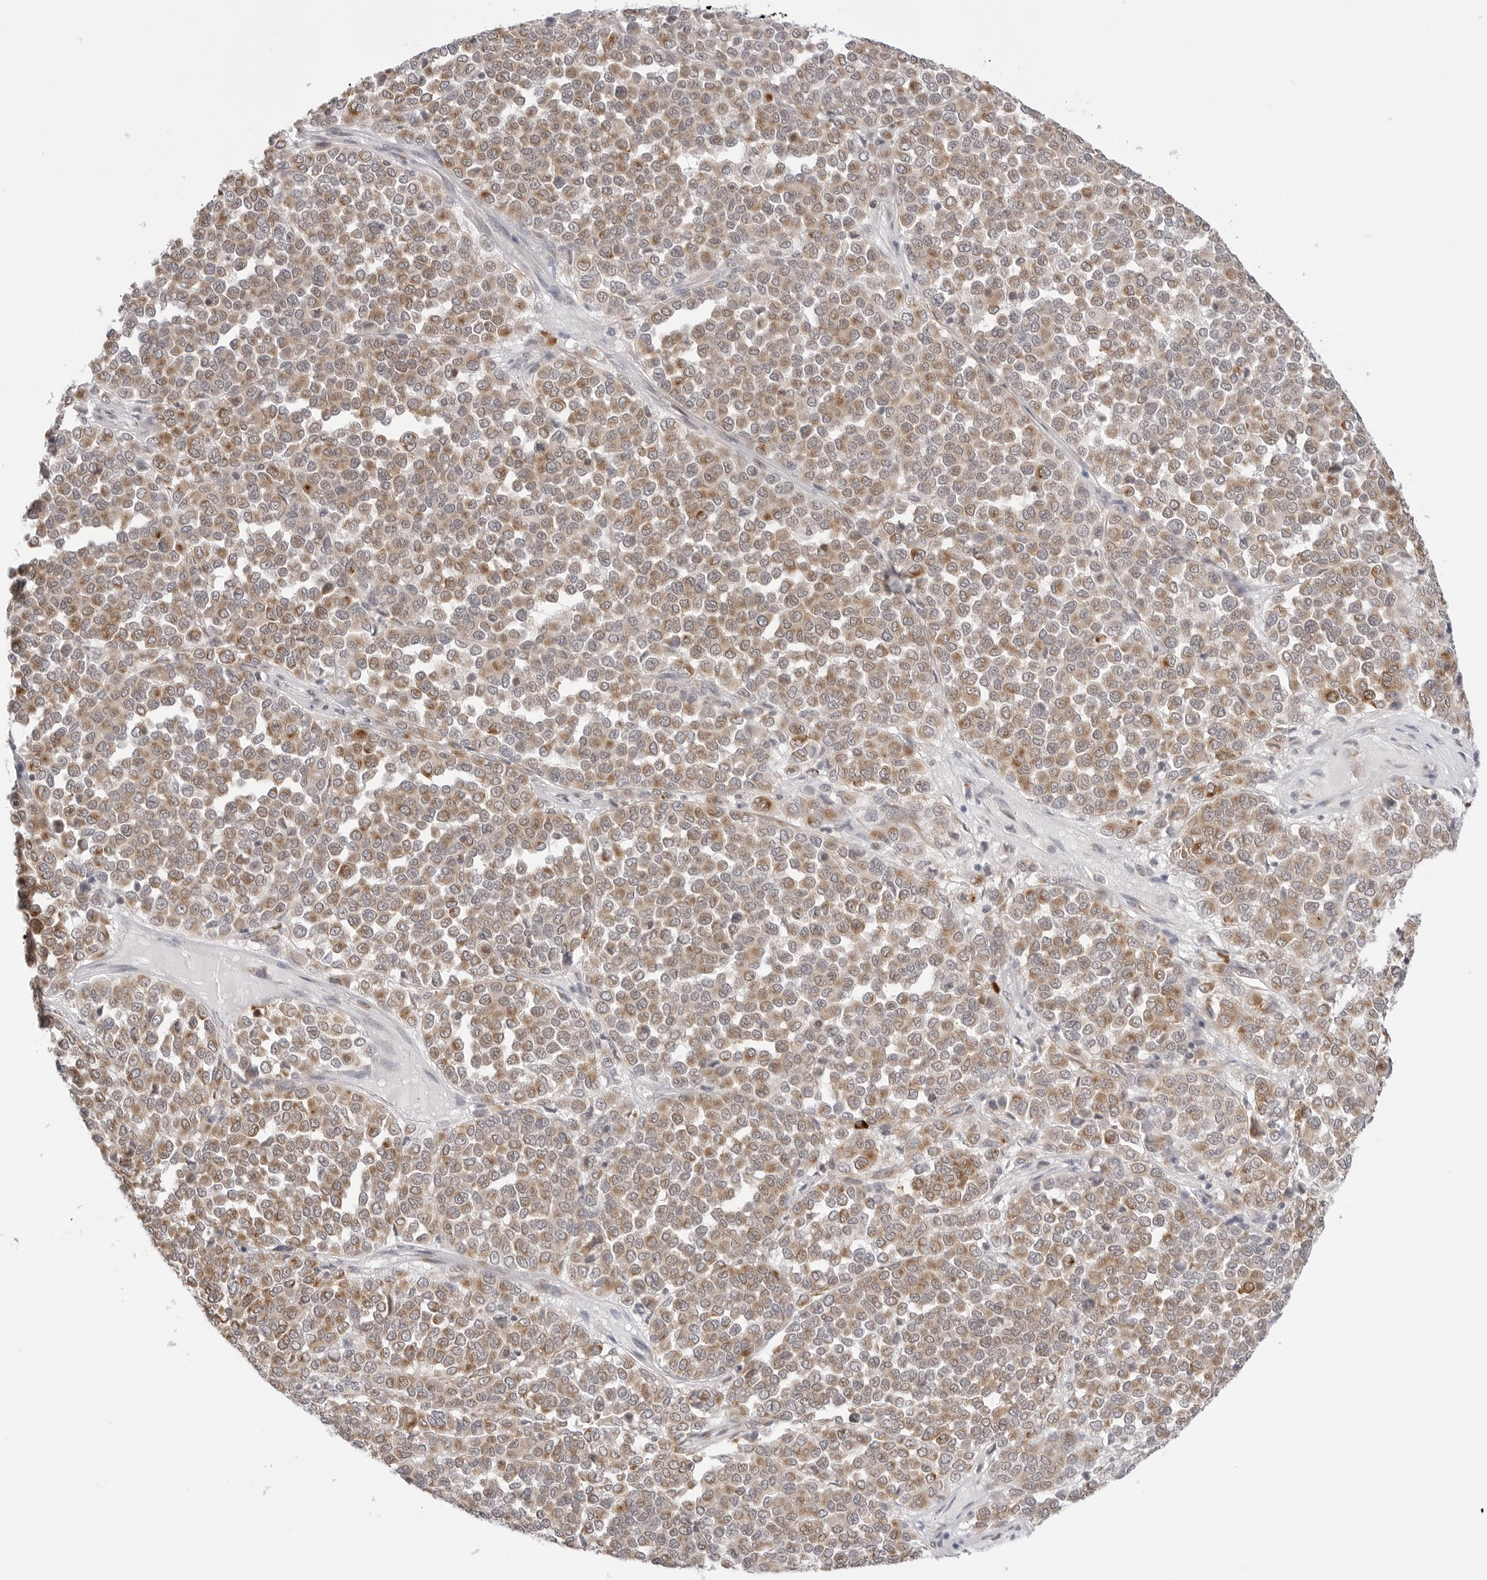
{"staining": {"intensity": "moderate", "quantity": ">75%", "location": "cytoplasmic/membranous"}, "tissue": "melanoma", "cell_type": "Tumor cells", "image_type": "cancer", "snomed": [{"axis": "morphology", "description": "Malignant melanoma, Metastatic site"}, {"axis": "topography", "description": "Pancreas"}], "caption": "Immunohistochemistry (DAB) staining of melanoma exhibits moderate cytoplasmic/membranous protein positivity in about >75% of tumor cells.", "gene": "RPN1", "patient": {"sex": "female", "age": 30}}